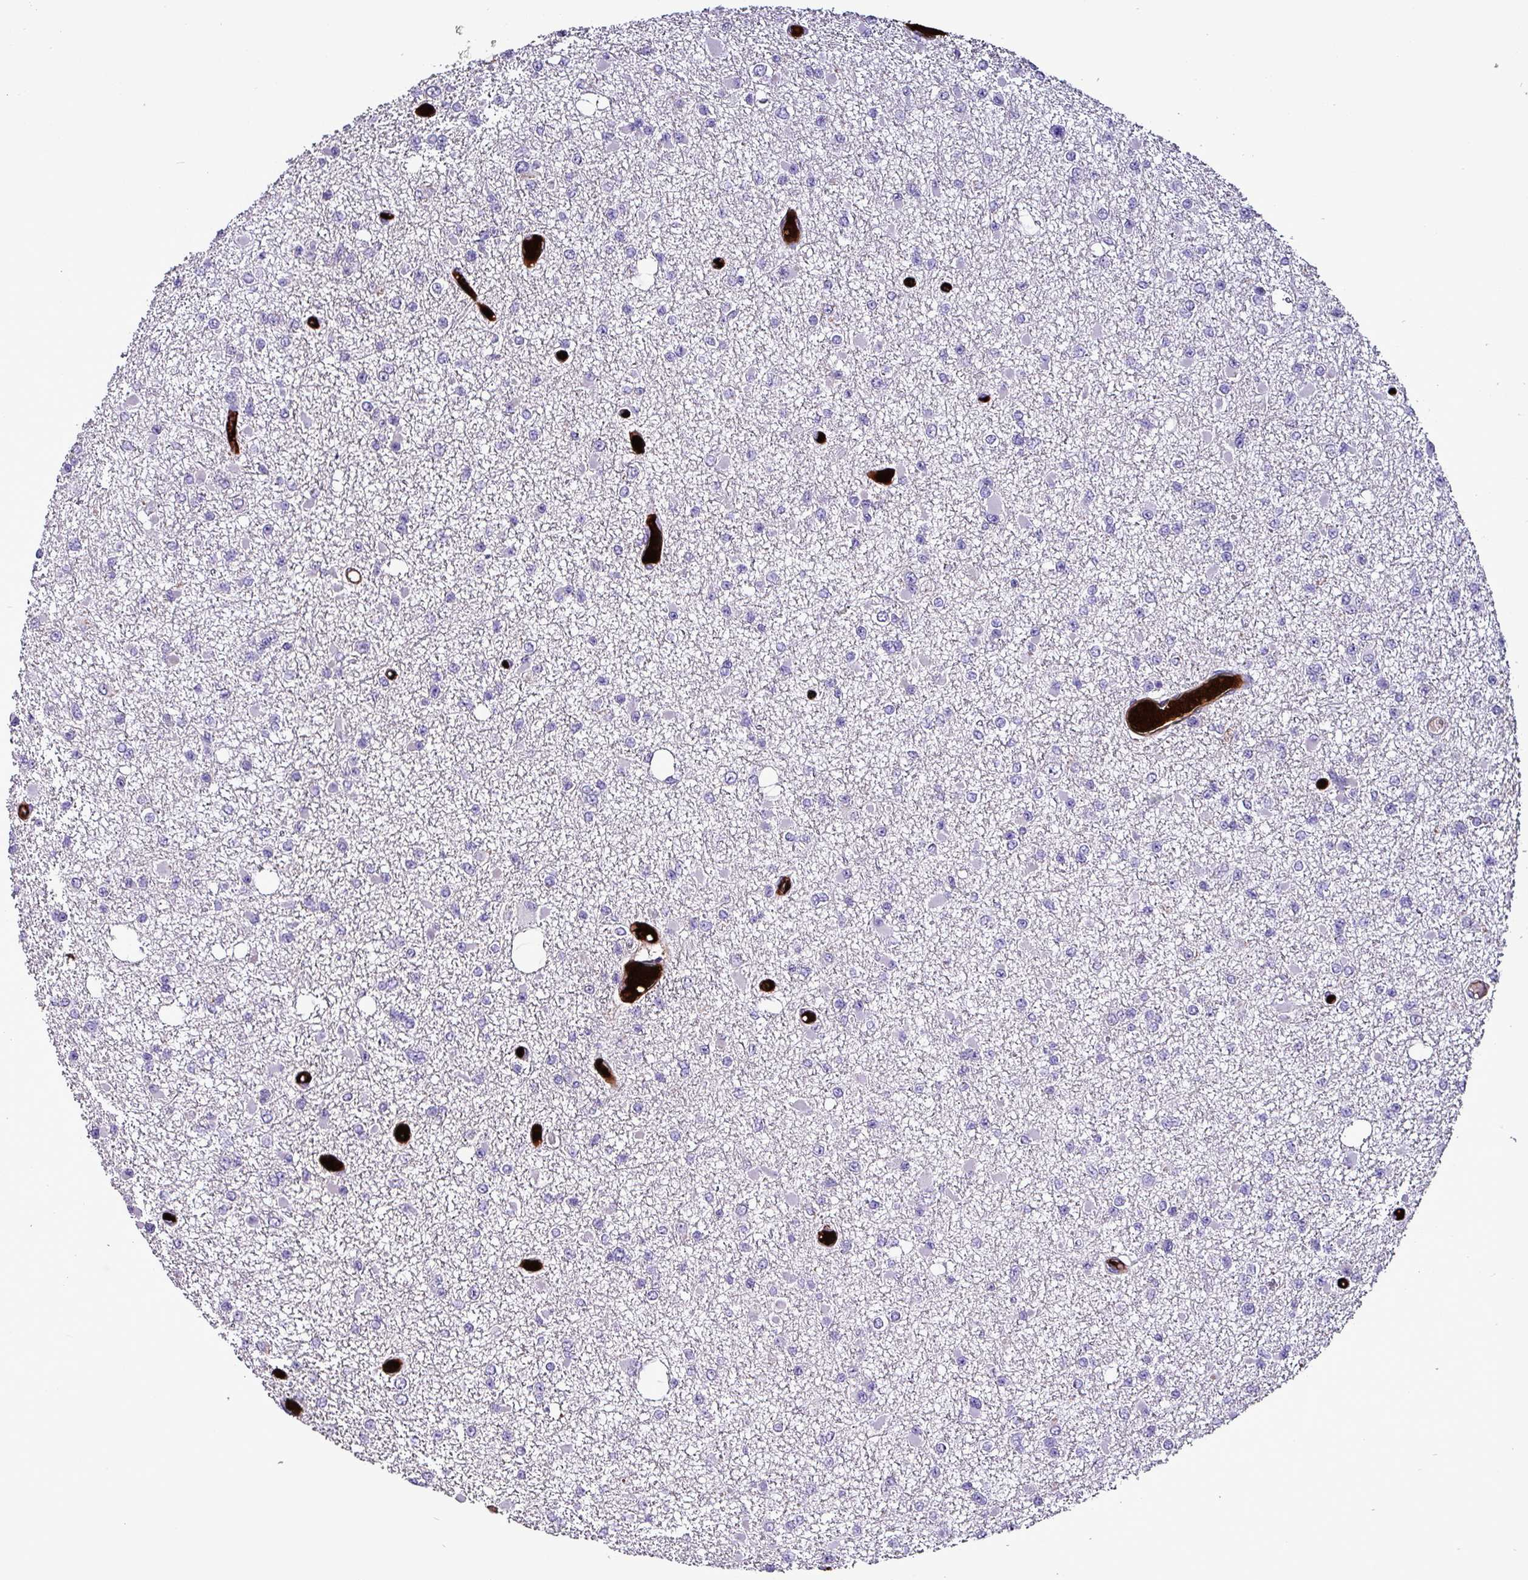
{"staining": {"intensity": "negative", "quantity": "none", "location": "none"}, "tissue": "glioma", "cell_type": "Tumor cells", "image_type": "cancer", "snomed": [{"axis": "morphology", "description": "Glioma, malignant, Low grade"}, {"axis": "topography", "description": "Brain"}], "caption": "Immunohistochemical staining of malignant low-grade glioma demonstrates no significant staining in tumor cells. (Stains: DAB (3,3'-diaminobenzidine) immunohistochemistry with hematoxylin counter stain, Microscopy: brightfield microscopy at high magnification).", "gene": "HP", "patient": {"sex": "female", "age": 22}}